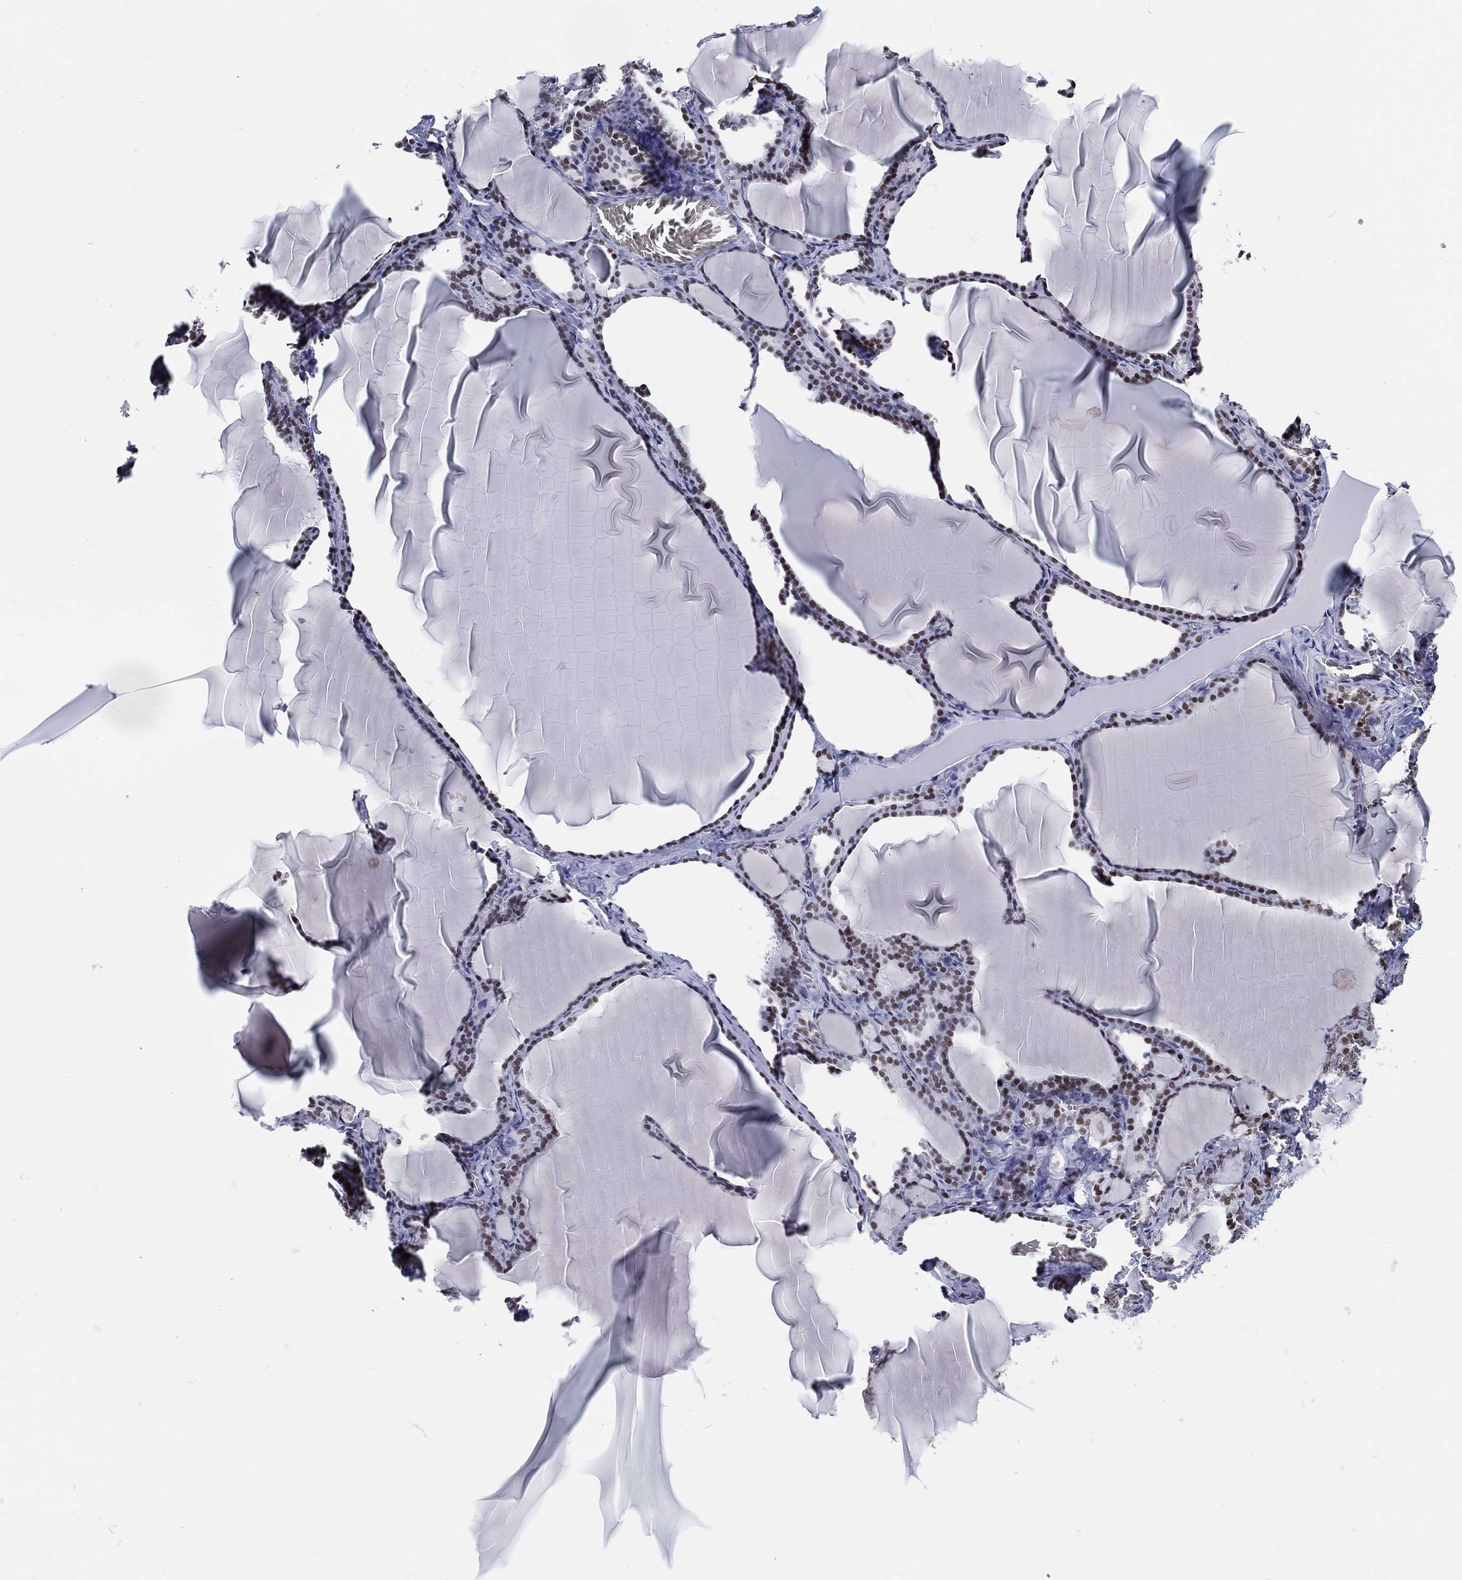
{"staining": {"intensity": "moderate", "quantity": "25%-75%", "location": "nuclear"}, "tissue": "thyroid gland", "cell_type": "Glandular cells", "image_type": "normal", "snomed": [{"axis": "morphology", "description": "Normal tissue, NOS"}, {"axis": "morphology", "description": "Hyperplasia, NOS"}, {"axis": "topography", "description": "Thyroid gland"}], "caption": "Immunohistochemistry (DAB) staining of benign thyroid gland shows moderate nuclear protein positivity in approximately 25%-75% of glandular cells.", "gene": "MAPK8IP1", "patient": {"sex": "female", "age": 27}}